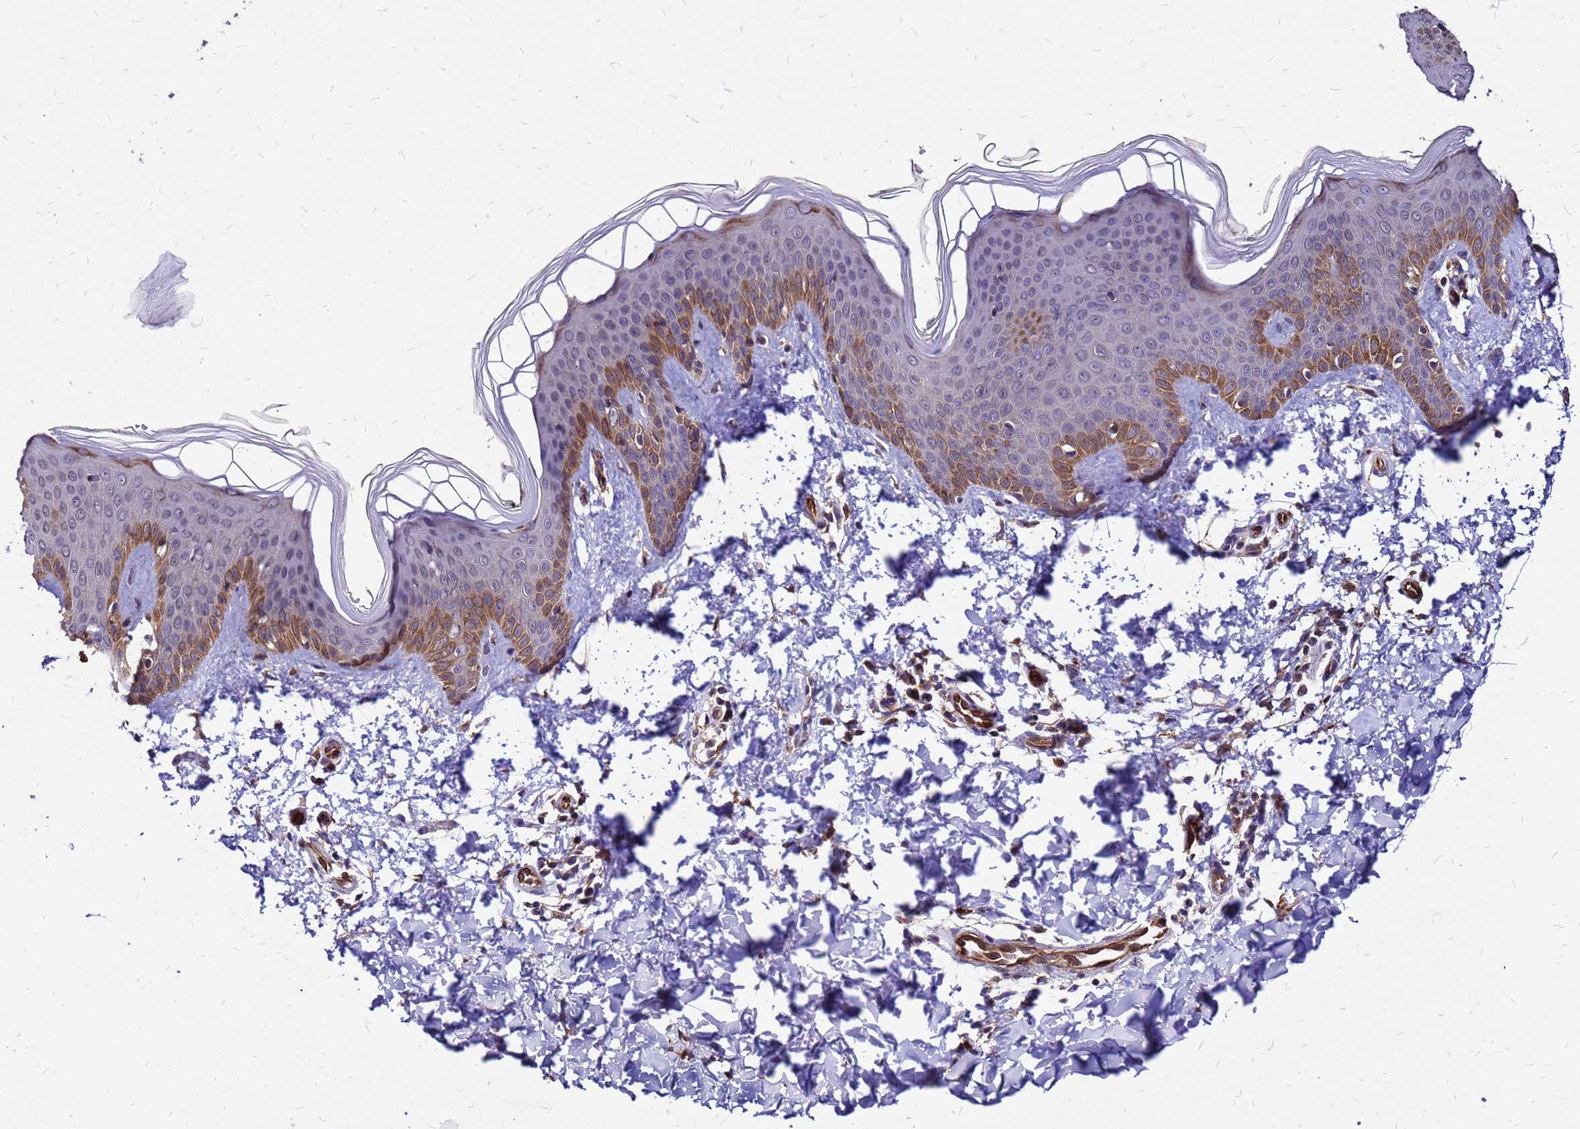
{"staining": {"intensity": "weak", "quantity": ">75%", "location": "cytoplasmic/membranous"}, "tissue": "skin", "cell_type": "Fibroblasts", "image_type": "normal", "snomed": [{"axis": "morphology", "description": "Normal tissue, NOS"}, {"axis": "topography", "description": "Skin"}], "caption": "Protein positivity by IHC reveals weak cytoplasmic/membranous expression in about >75% of fibroblasts in unremarkable skin.", "gene": "DUSP23", "patient": {"sex": "male", "age": 36}}